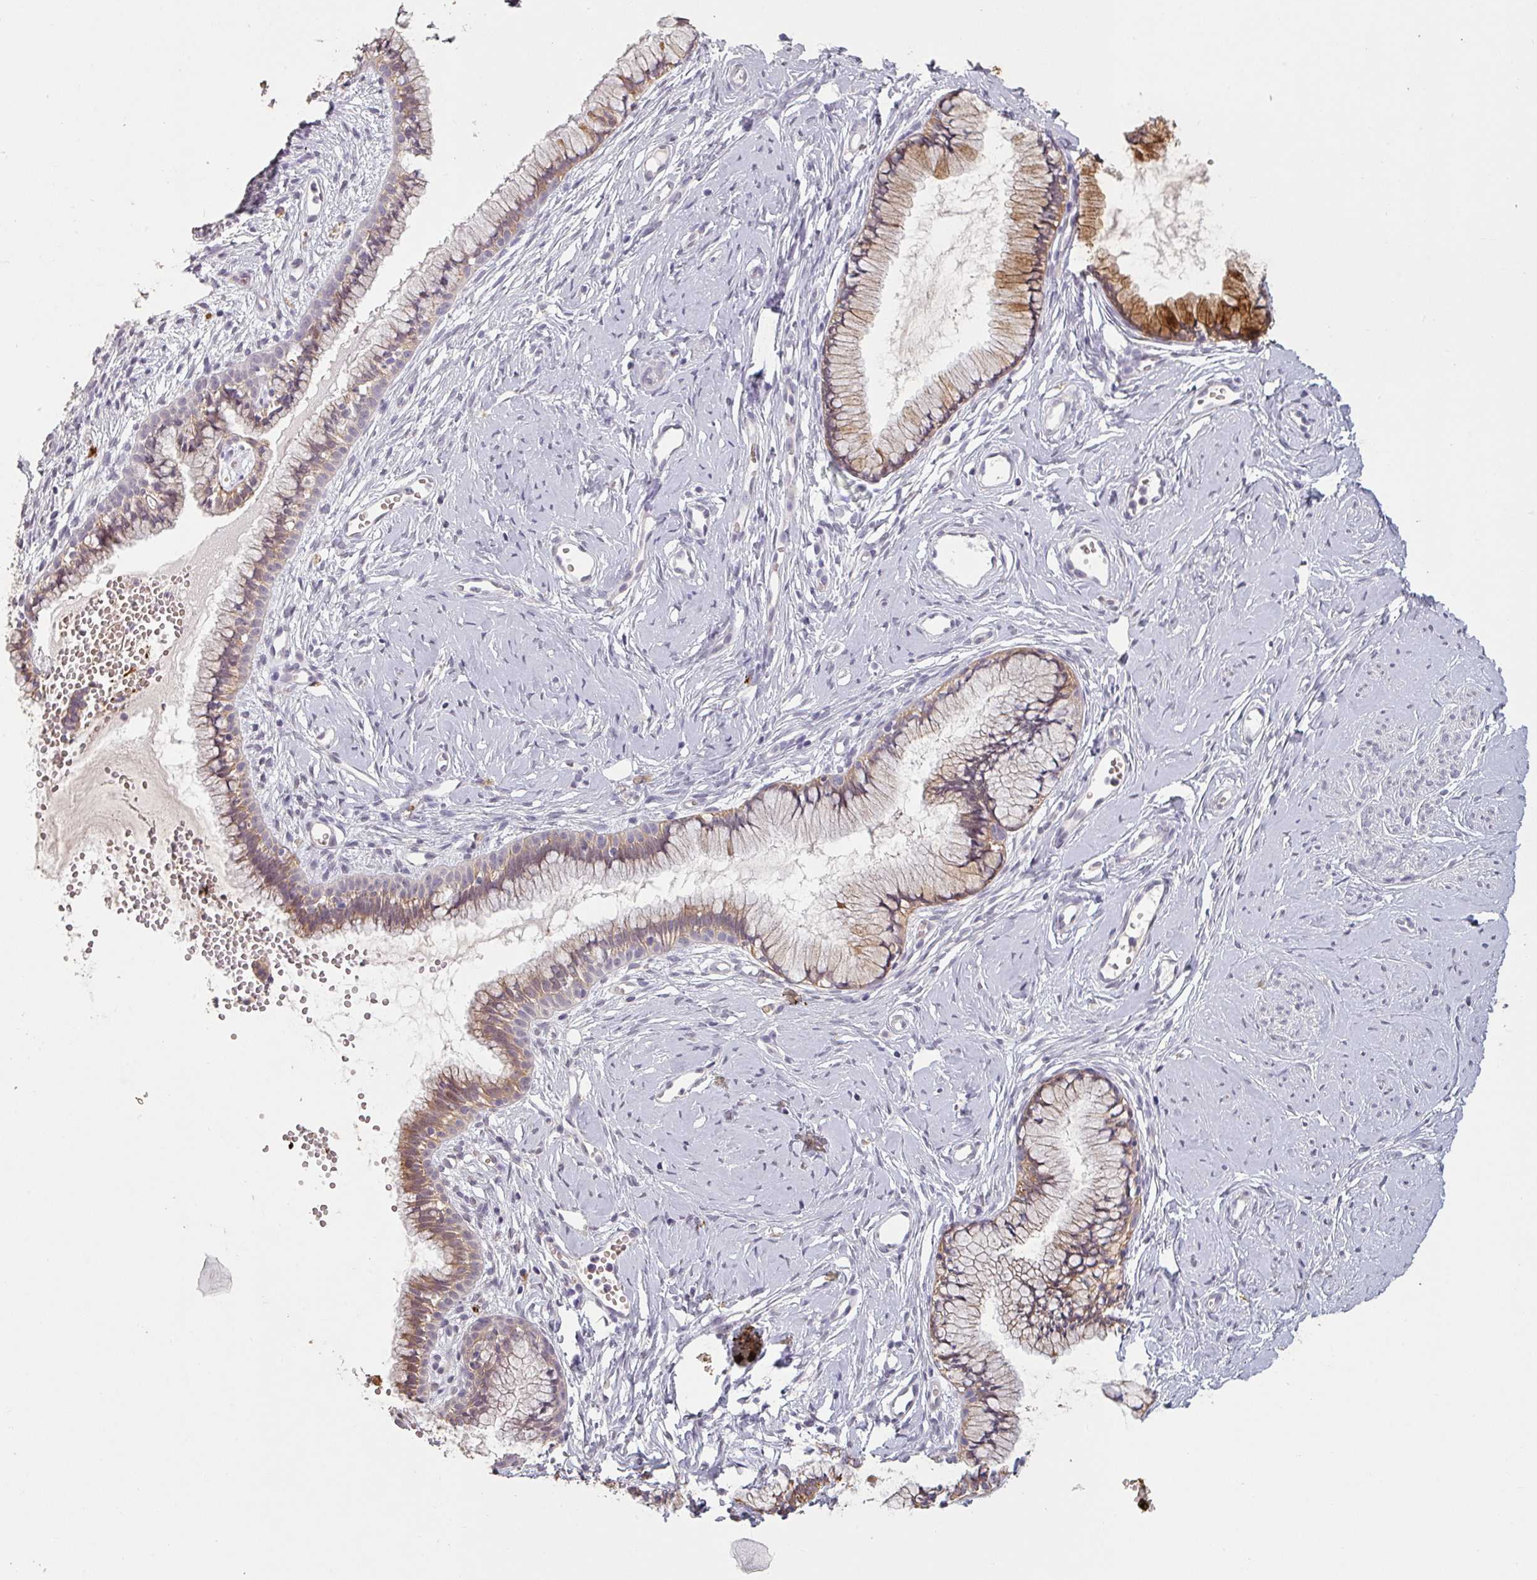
{"staining": {"intensity": "weak", "quantity": "25%-75%", "location": "cytoplasmic/membranous"}, "tissue": "cervix", "cell_type": "Glandular cells", "image_type": "normal", "snomed": [{"axis": "morphology", "description": "Normal tissue, NOS"}, {"axis": "topography", "description": "Cervix"}], "caption": "Glandular cells display low levels of weak cytoplasmic/membranous expression in about 25%-75% of cells in benign human cervix. (brown staining indicates protein expression, while blue staining denotes nuclei).", "gene": "LYPLA1", "patient": {"sex": "female", "age": 40}}